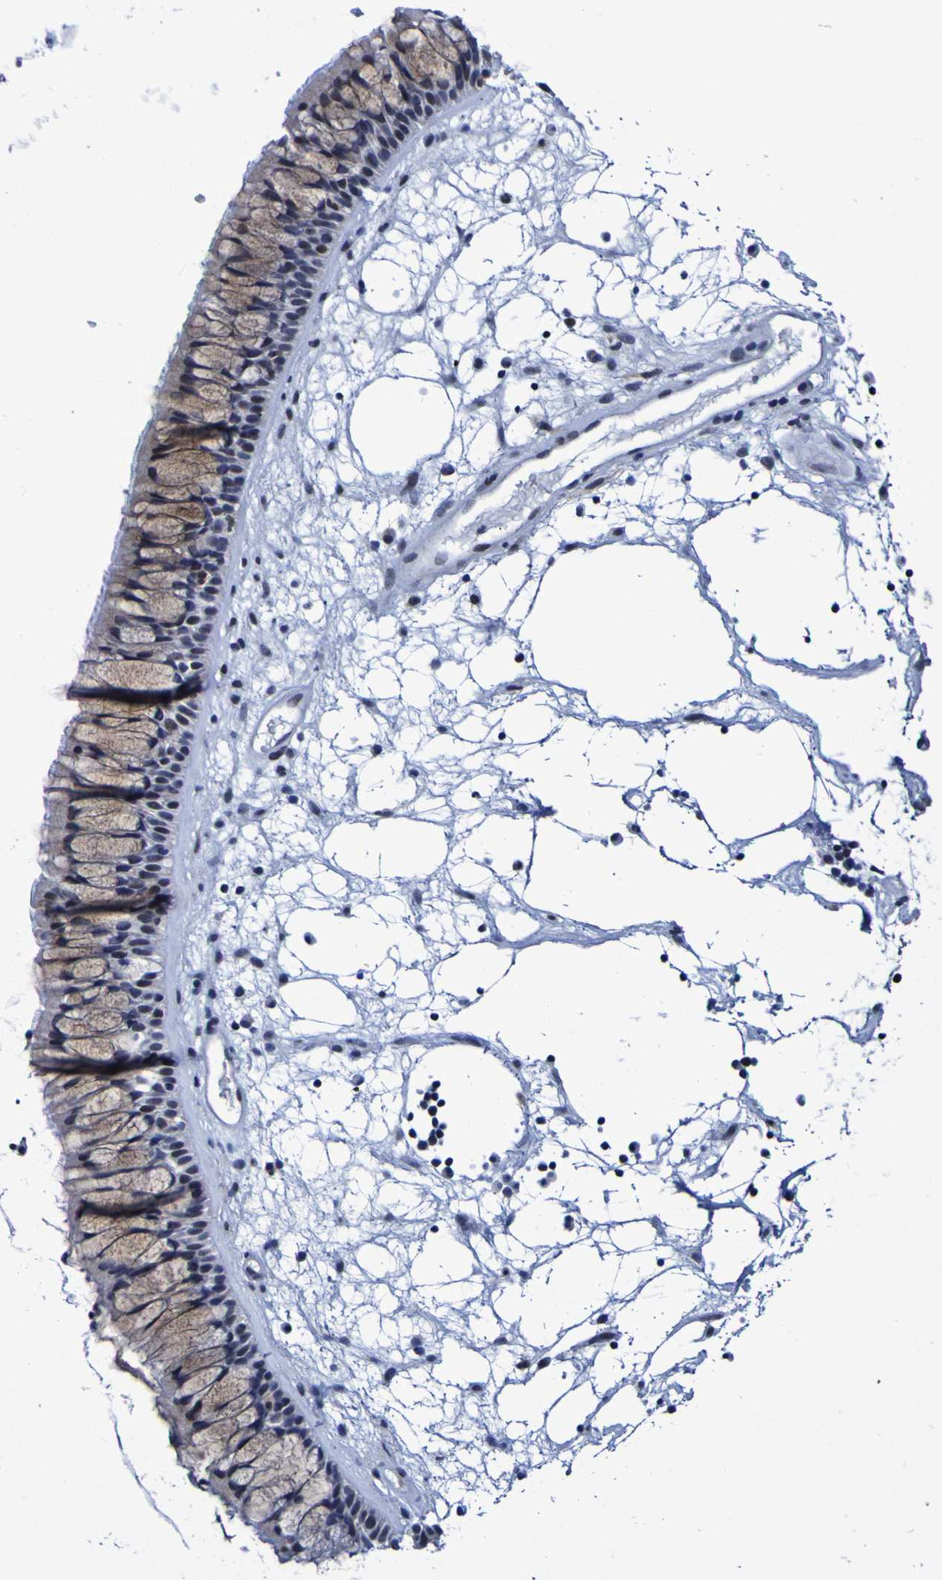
{"staining": {"intensity": "weak", "quantity": ">75%", "location": "cytoplasmic/membranous,nuclear"}, "tissue": "nasopharynx", "cell_type": "Respiratory epithelial cells", "image_type": "normal", "snomed": [{"axis": "morphology", "description": "Normal tissue, NOS"}, {"axis": "morphology", "description": "Inflammation, NOS"}, {"axis": "topography", "description": "Nasopharynx"}], "caption": "Respiratory epithelial cells exhibit low levels of weak cytoplasmic/membranous,nuclear positivity in approximately >75% of cells in benign human nasopharynx.", "gene": "MBD3", "patient": {"sex": "male", "age": 48}}